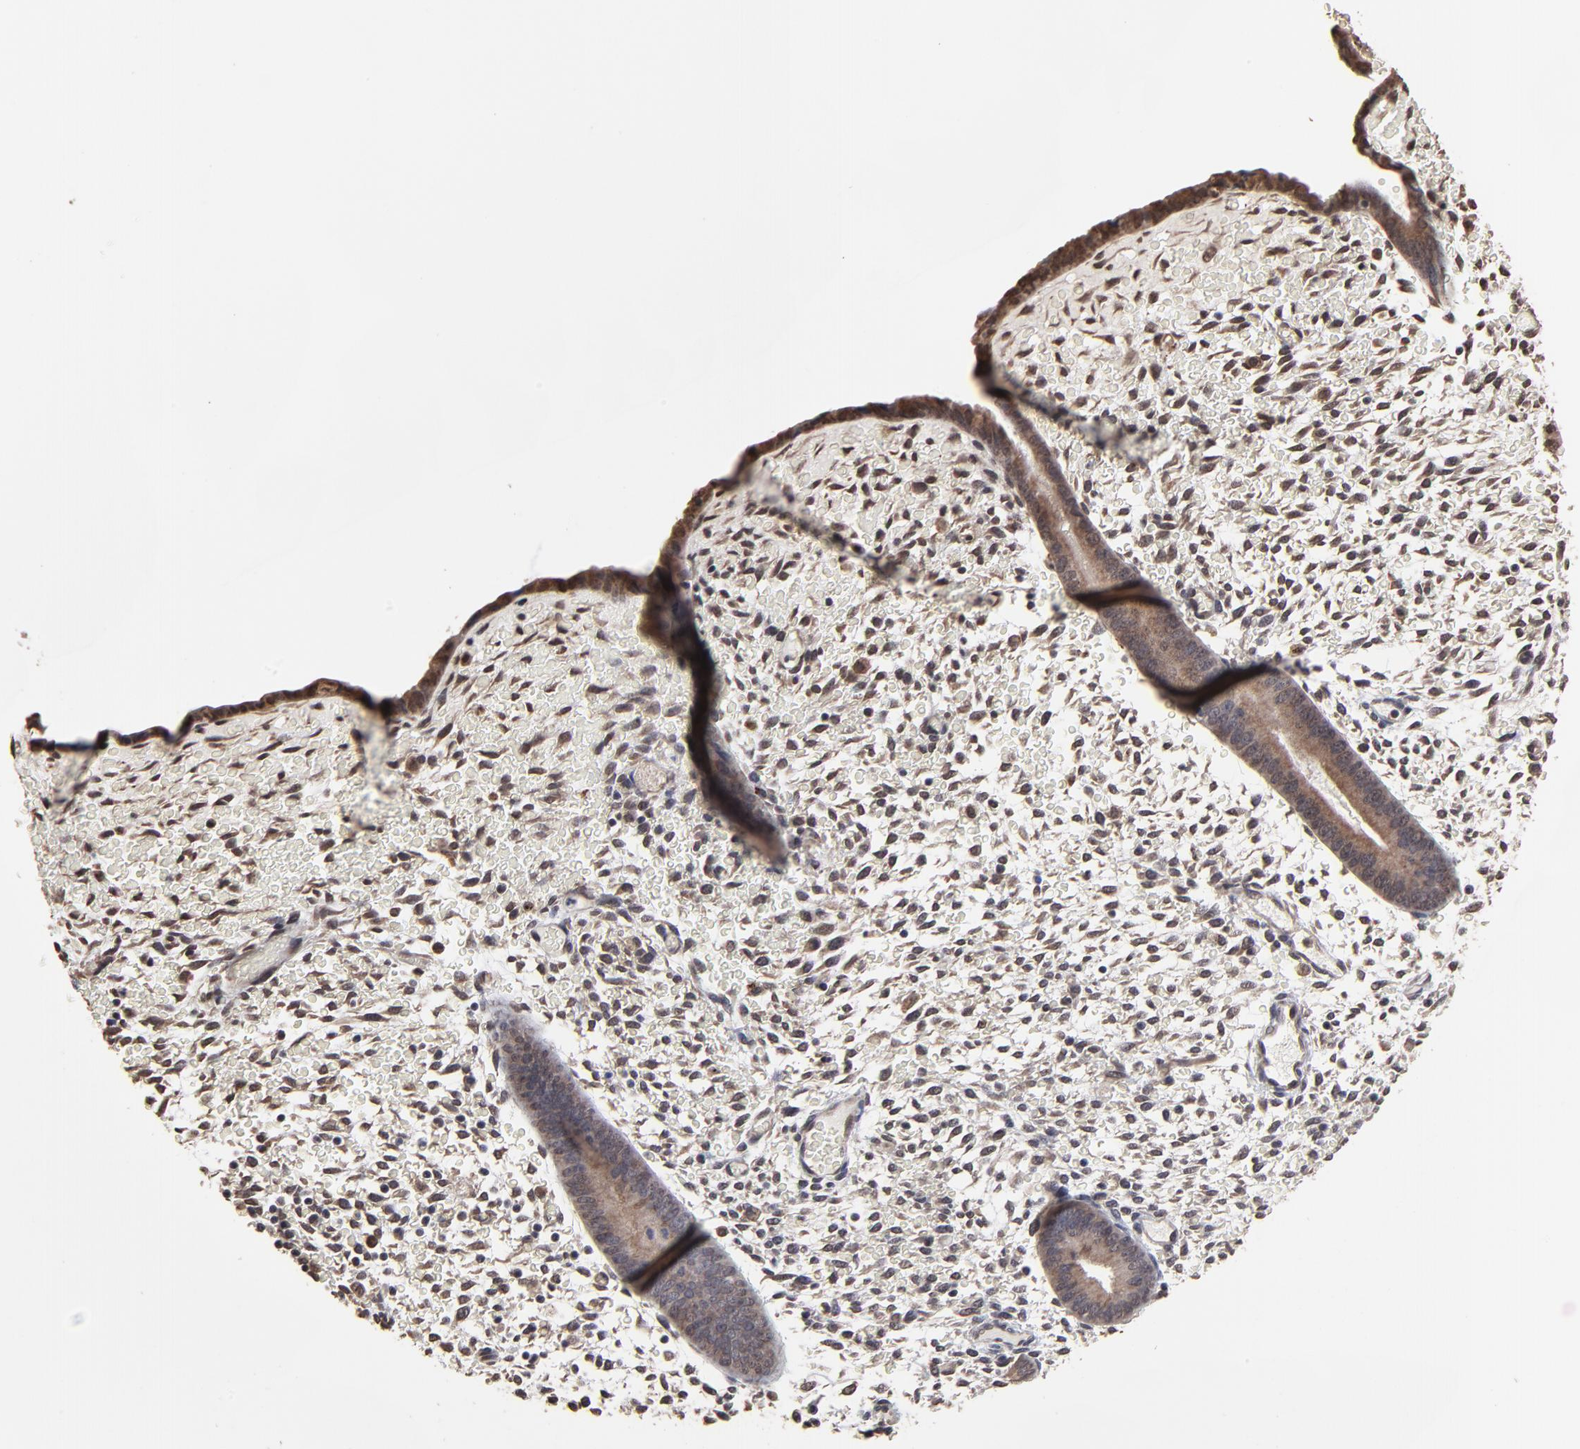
{"staining": {"intensity": "weak", "quantity": "<25%", "location": "cytoplasmic/membranous"}, "tissue": "endometrium", "cell_type": "Cells in endometrial stroma", "image_type": "normal", "snomed": [{"axis": "morphology", "description": "Normal tissue, NOS"}, {"axis": "topography", "description": "Endometrium"}], "caption": "Immunohistochemical staining of unremarkable endometrium exhibits no significant positivity in cells in endometrial stroma. (IHC, brightfield microscopy, high magnification).", "gene": "CHM", "patient": {"sex": "female", "age": 42}}